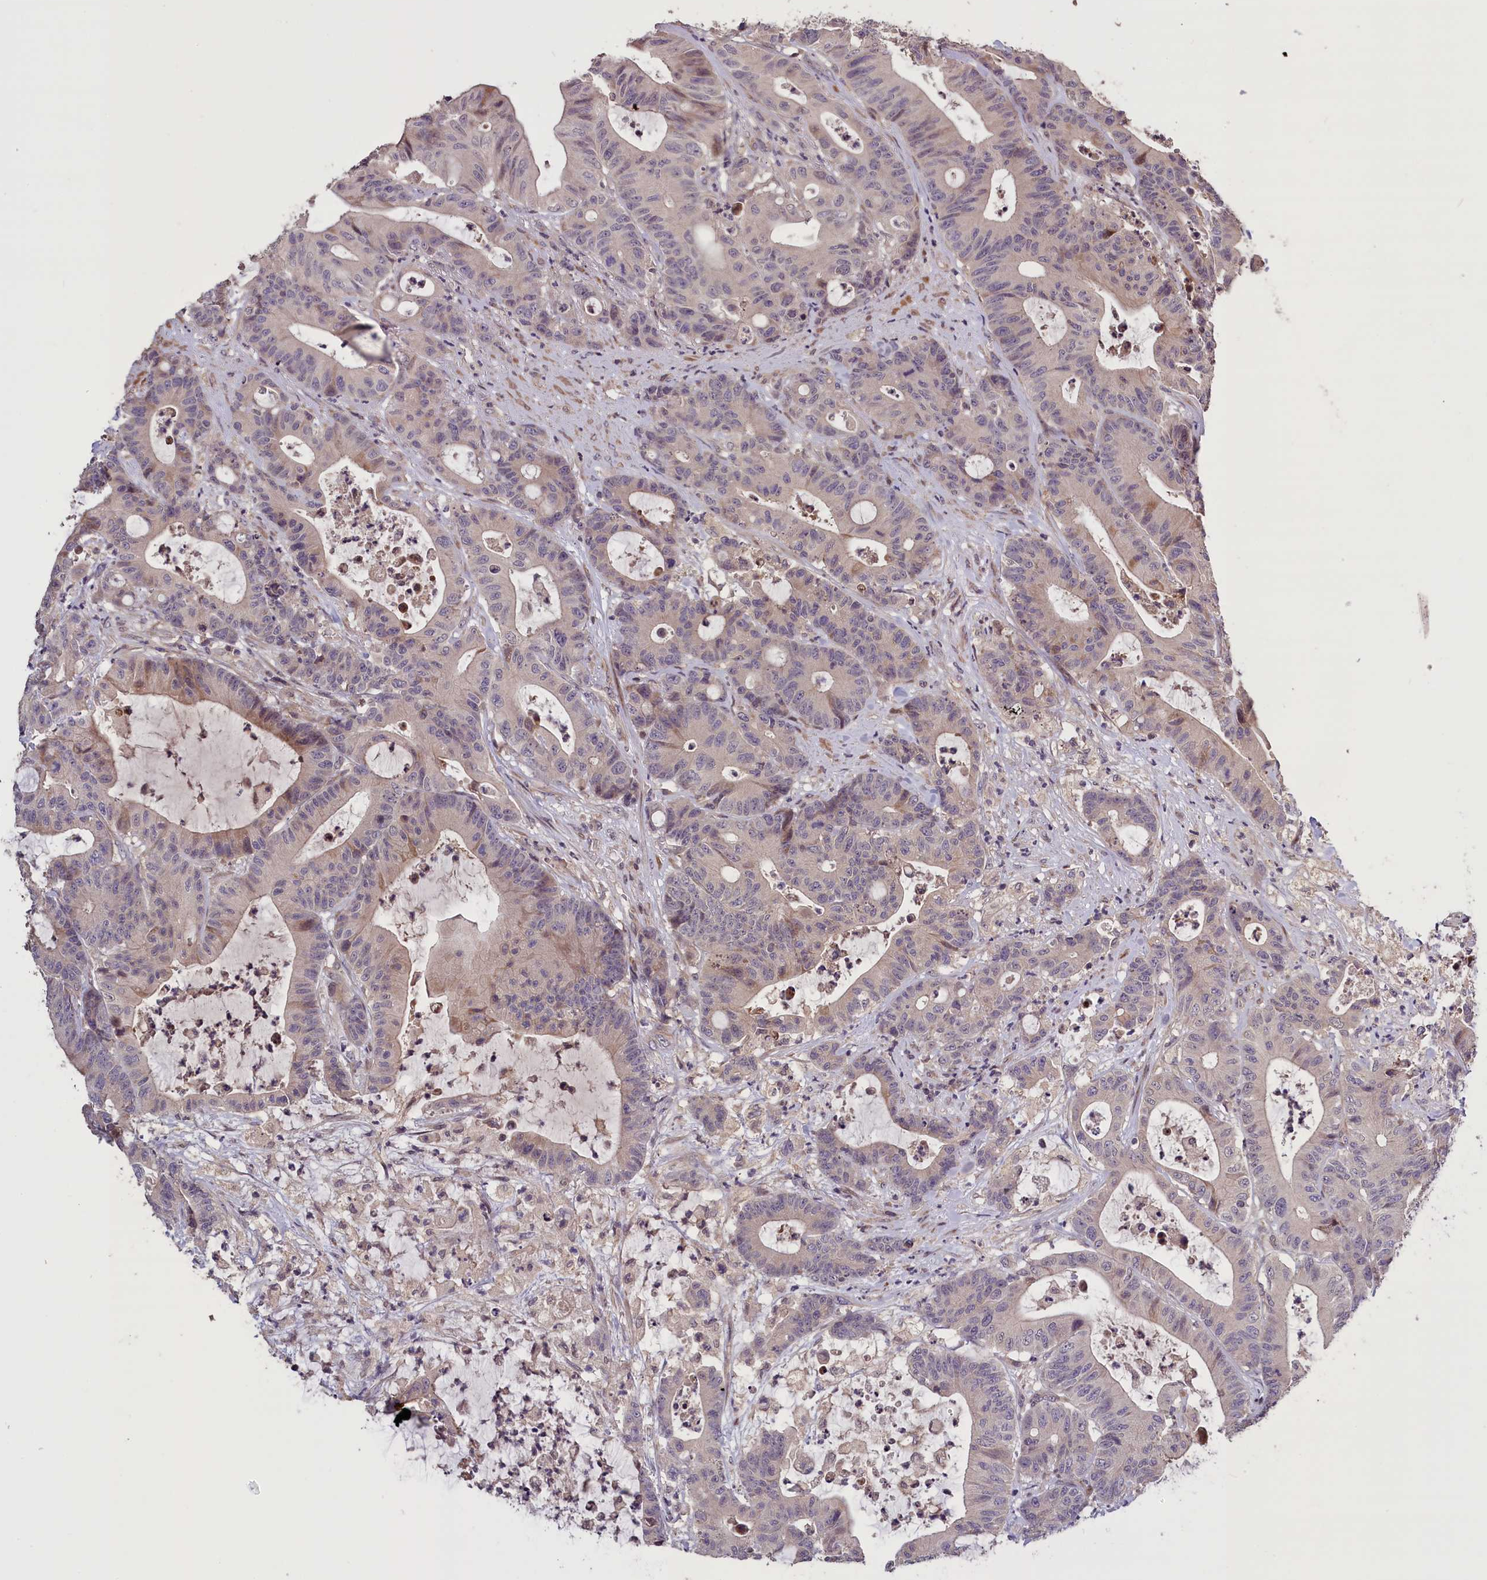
{"staining": {"intensity": "weak", "quantity": "<25%", "location": "cytoplasmic/membranous"}, "tissue": "colorectal cancer", "cell_type": "Tumor cells", "image_type": "cancer", "snomed": [{"axis": "morphology", "description": "Adenocarcinoma, NOS"}, {"axis": "topography", "description": "Colon"}], "caption": "Photomicrograph shows no protein staining in tumor cells of colorectal cancer (adenocarcinoma) tissue. (DAB IHC, high magnification).", "gene": "DNAJB9", "patient": {"sex": "female", "age": 84}}